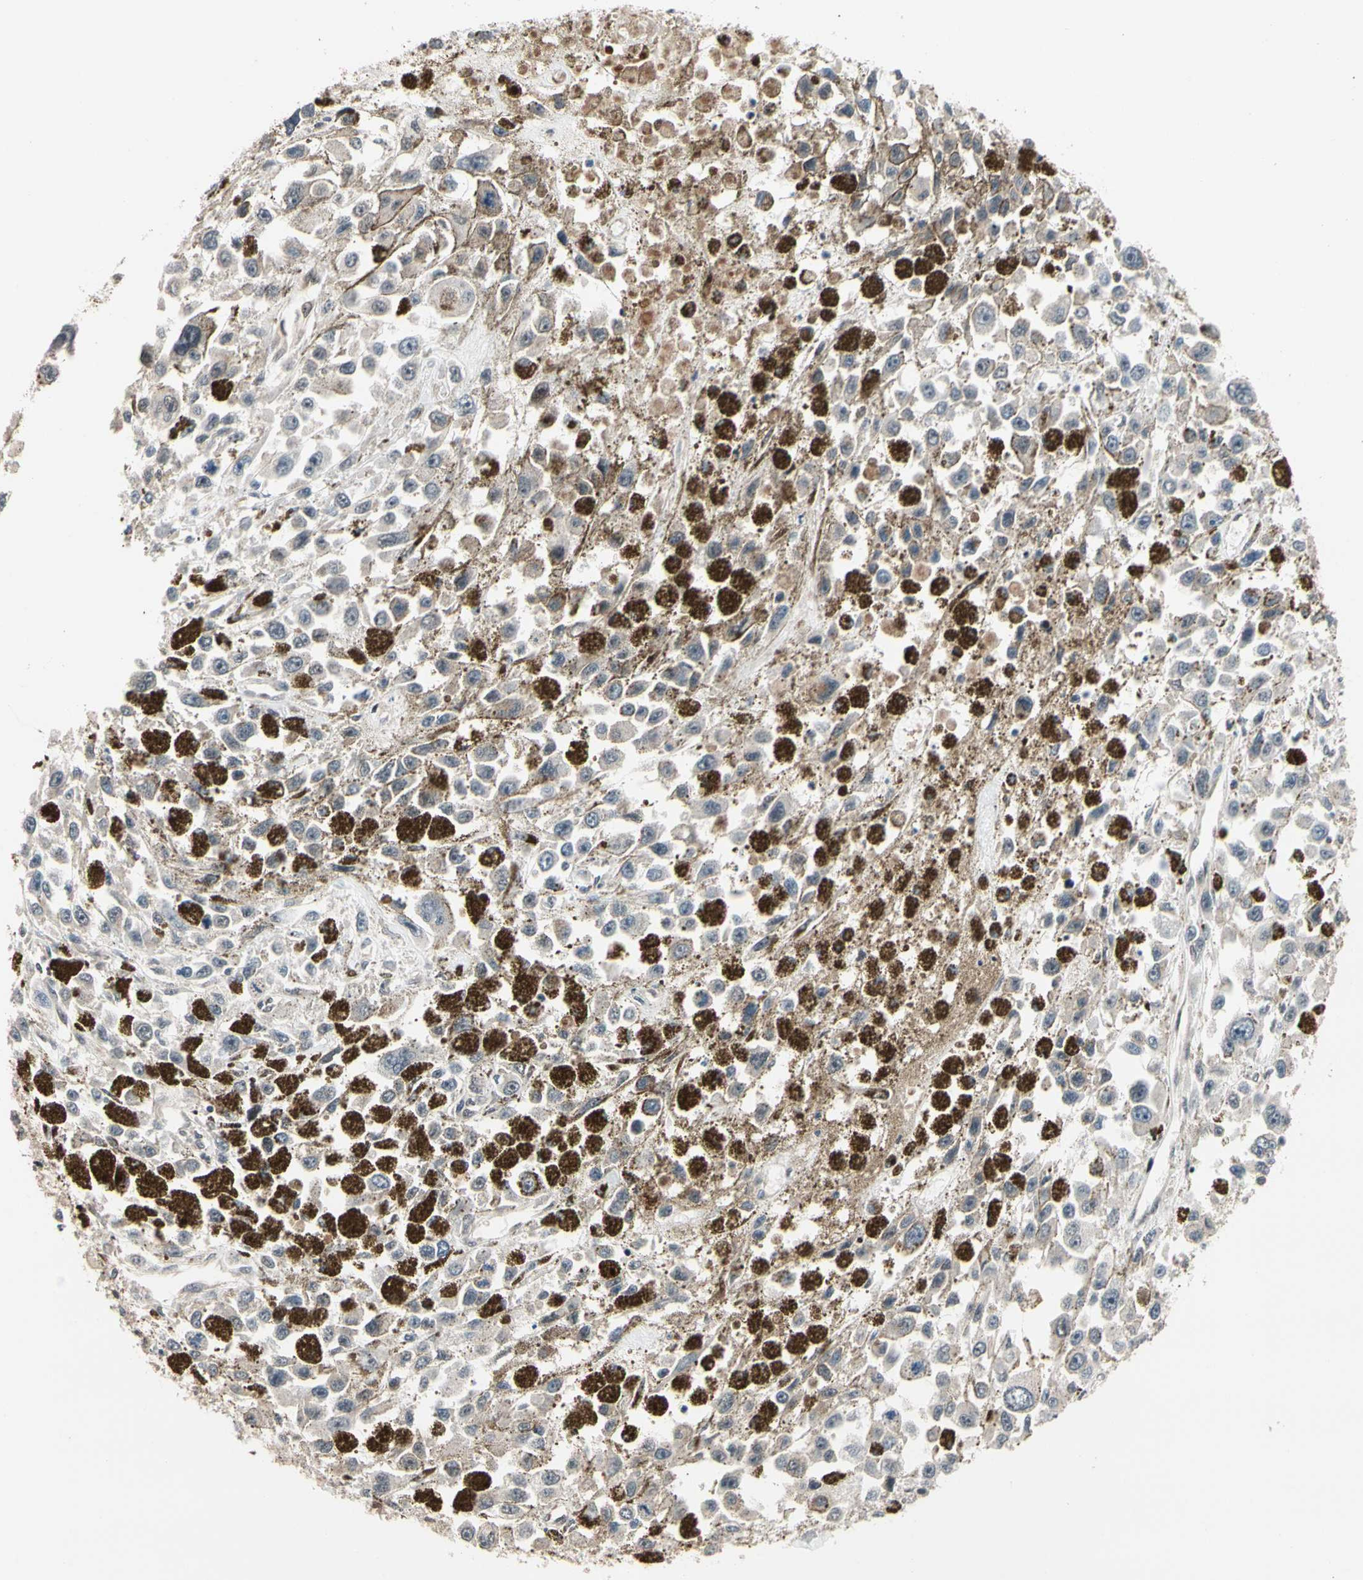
{"staining": {"intensity": "weak", "quantity": "<25%", "location": "cytoplasmic/membranous"}, "tissue": "melanoma", "cell_type": "Tumor cells", "image_type": "cancer", "snomed": [{"axis": "morphology", "description": "Malignant melanoma, Metastatic site"}, {"axis": "topography", "description": "Lymph node"}], "caption": "This is an immunohistochemistry photomicrograph of malignant melanoma (metastatic site). There is no expression in tumor cells.", "gene": "NGEF", "patient": {"sex": "male", "age": 59}}